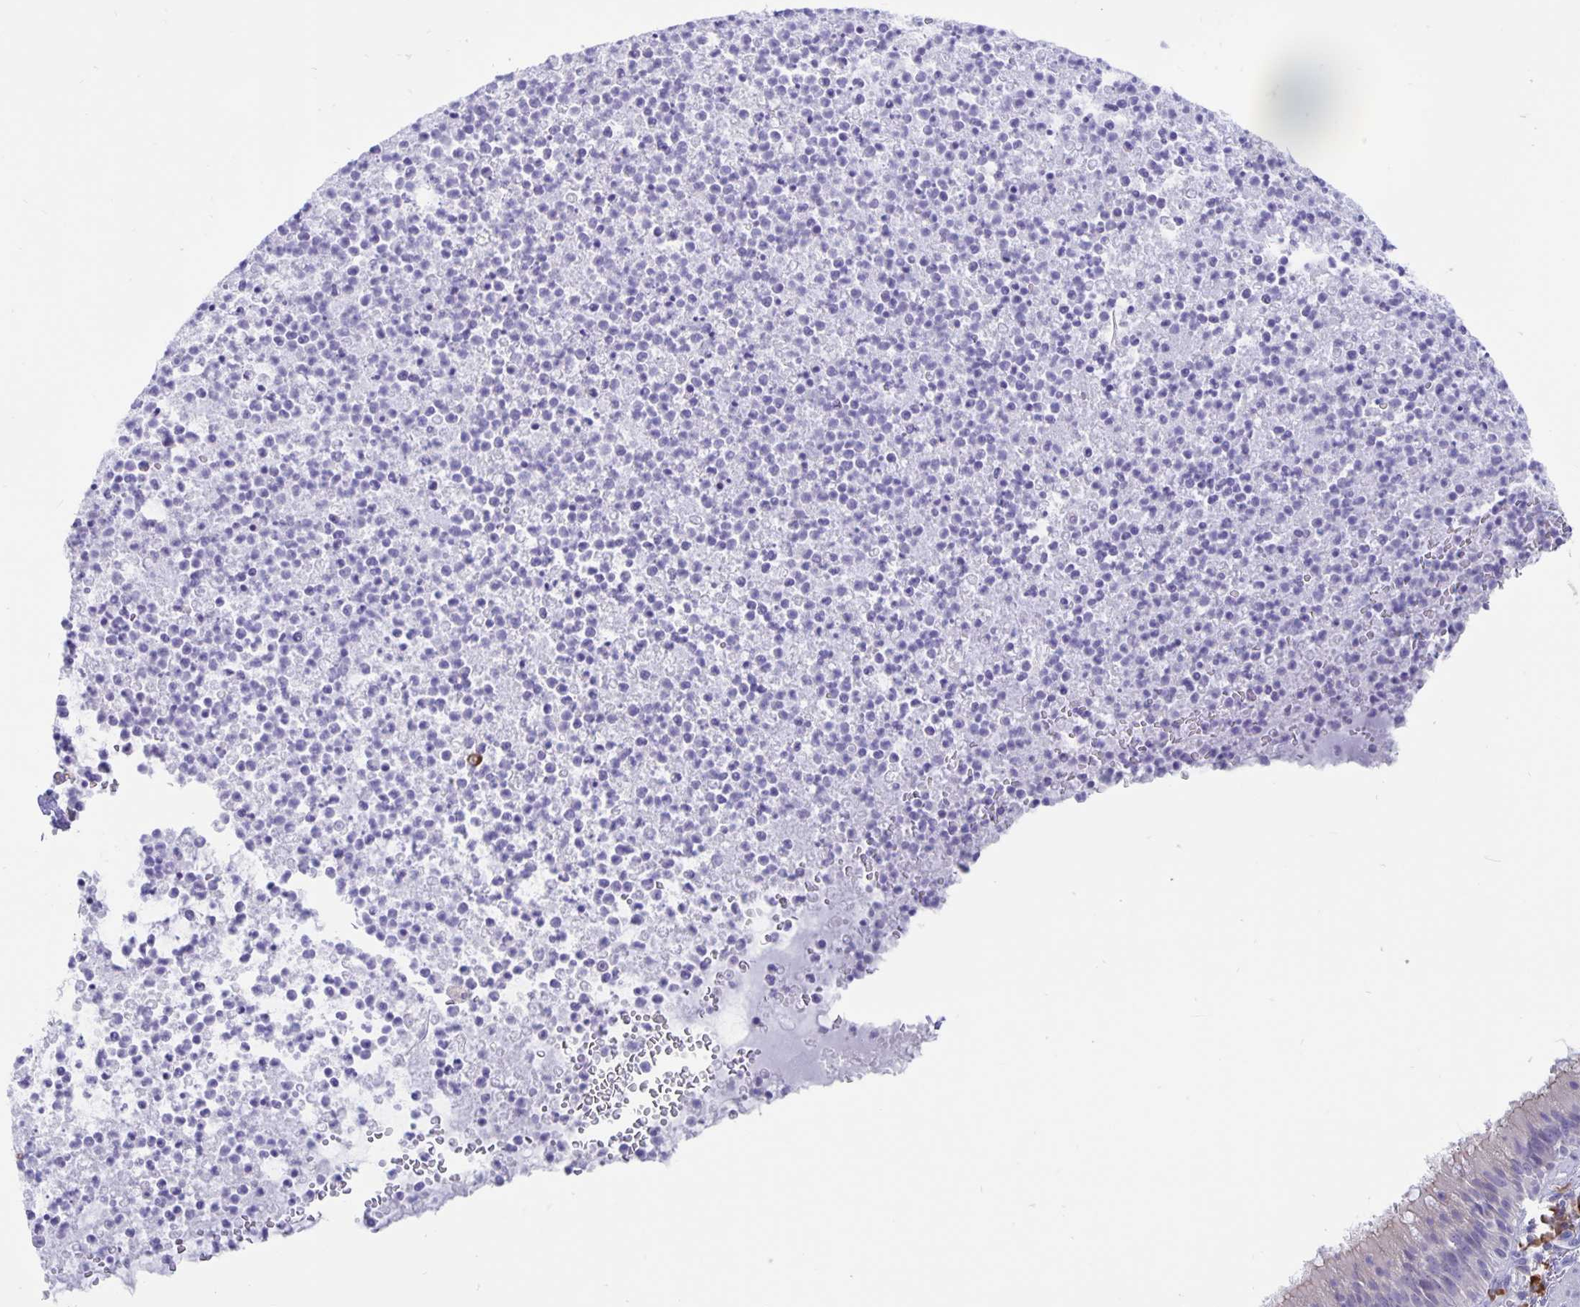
{"staining": {"intensity": "negative", "quantity": "none", "location": "none"}, "tissue": "bronchus", "cell_type": "Respiratory epithelial cells", "image_type": "normal", "snomed": [{"axis": "morphology", "description": "Normal tissue, NOS"}, {"axis": "topography", "description": "Cartilage tissue"}, {"axis": "topography", "description": "Bronchus"}], "caption": "This is an immunohistochemistry image of normal bronchus. There is no positivity in respiratory epithelial cells.", "gene": "ERMN", "patient": {"sex": "male", "age": 56}}